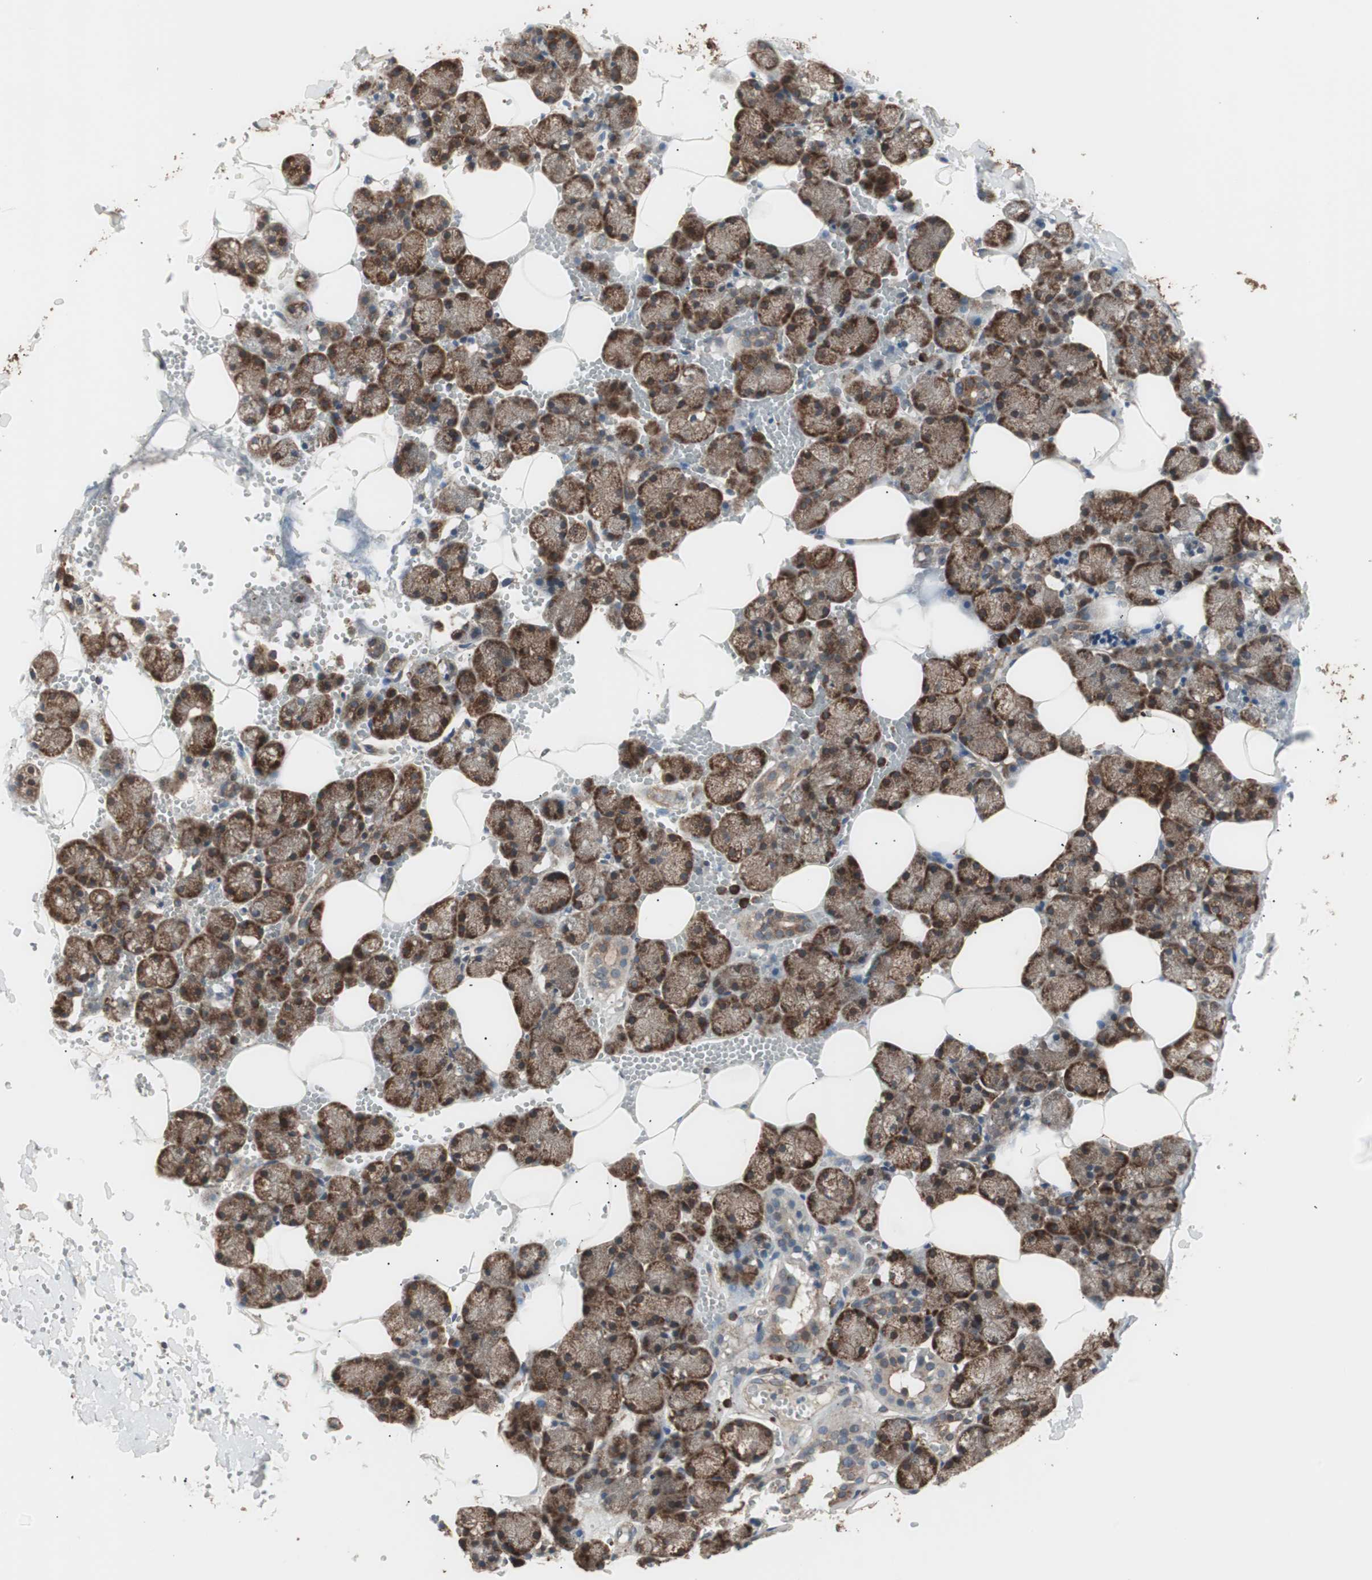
{"staining": {"intensity": "strong", "quantity": ">75%", "location": "cytoplasmic/membranous"}, "tissue": "salivary gland", "cell_type": "Glandular cells", "image_type": "normal", "snomed": [{"axis": "morphology", "description": "Normal tissue, NOS"}, {"axis": "topography", "description": "Salivary gland"}], "caption": "Protein staining of unremarkable salivary gland displays strong cytoplasmic/membranous staining in about >75% of glandular cells. (Brightfield microscopy of DAB IHC at high magnification).", "gene": "LZTS1", "patient": {"sex": "male", "age": 62}}